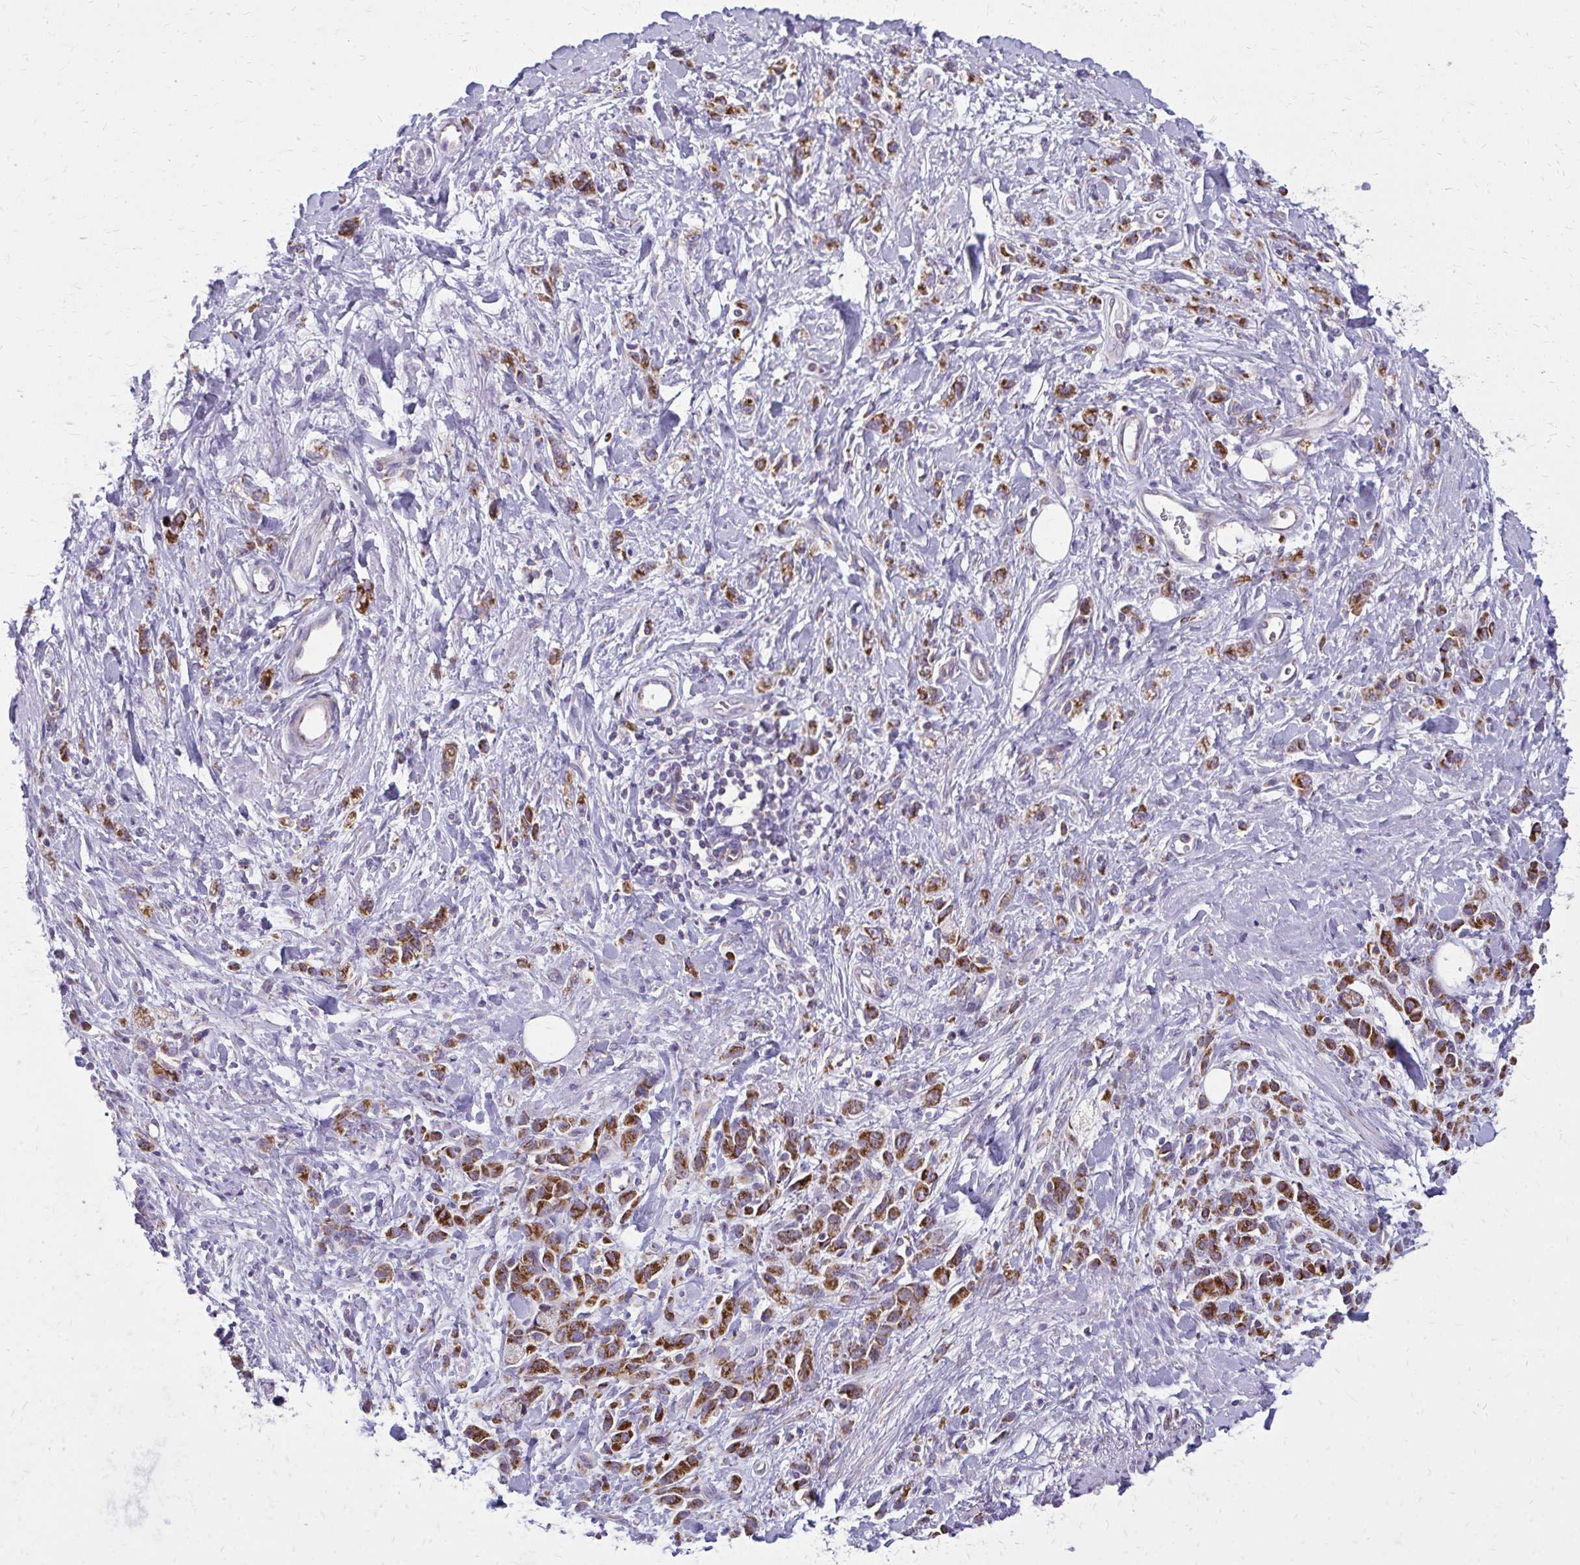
{"staining": {"intensity": "strong", "quantity": ">75%", "location": "cytoplasmic/membranous"}, "tissue": "stomach cancer", "cell_type": "Tumor cells", "image_type": "cancer", "snomed": [{"axis": "morphology", "description": "Adenocarcinoma, NOS"}, {"axis": "topography", "description": "Stomach"}], "caption": "Immunohistochemistry of human adenocarcinoma (stomach) exhibits high levels of strong cytoplasmic/membranous staining in about >75% of tumor cells.", "gene": "IFIT1", "patient": {"sex": "male", "age": 77}}